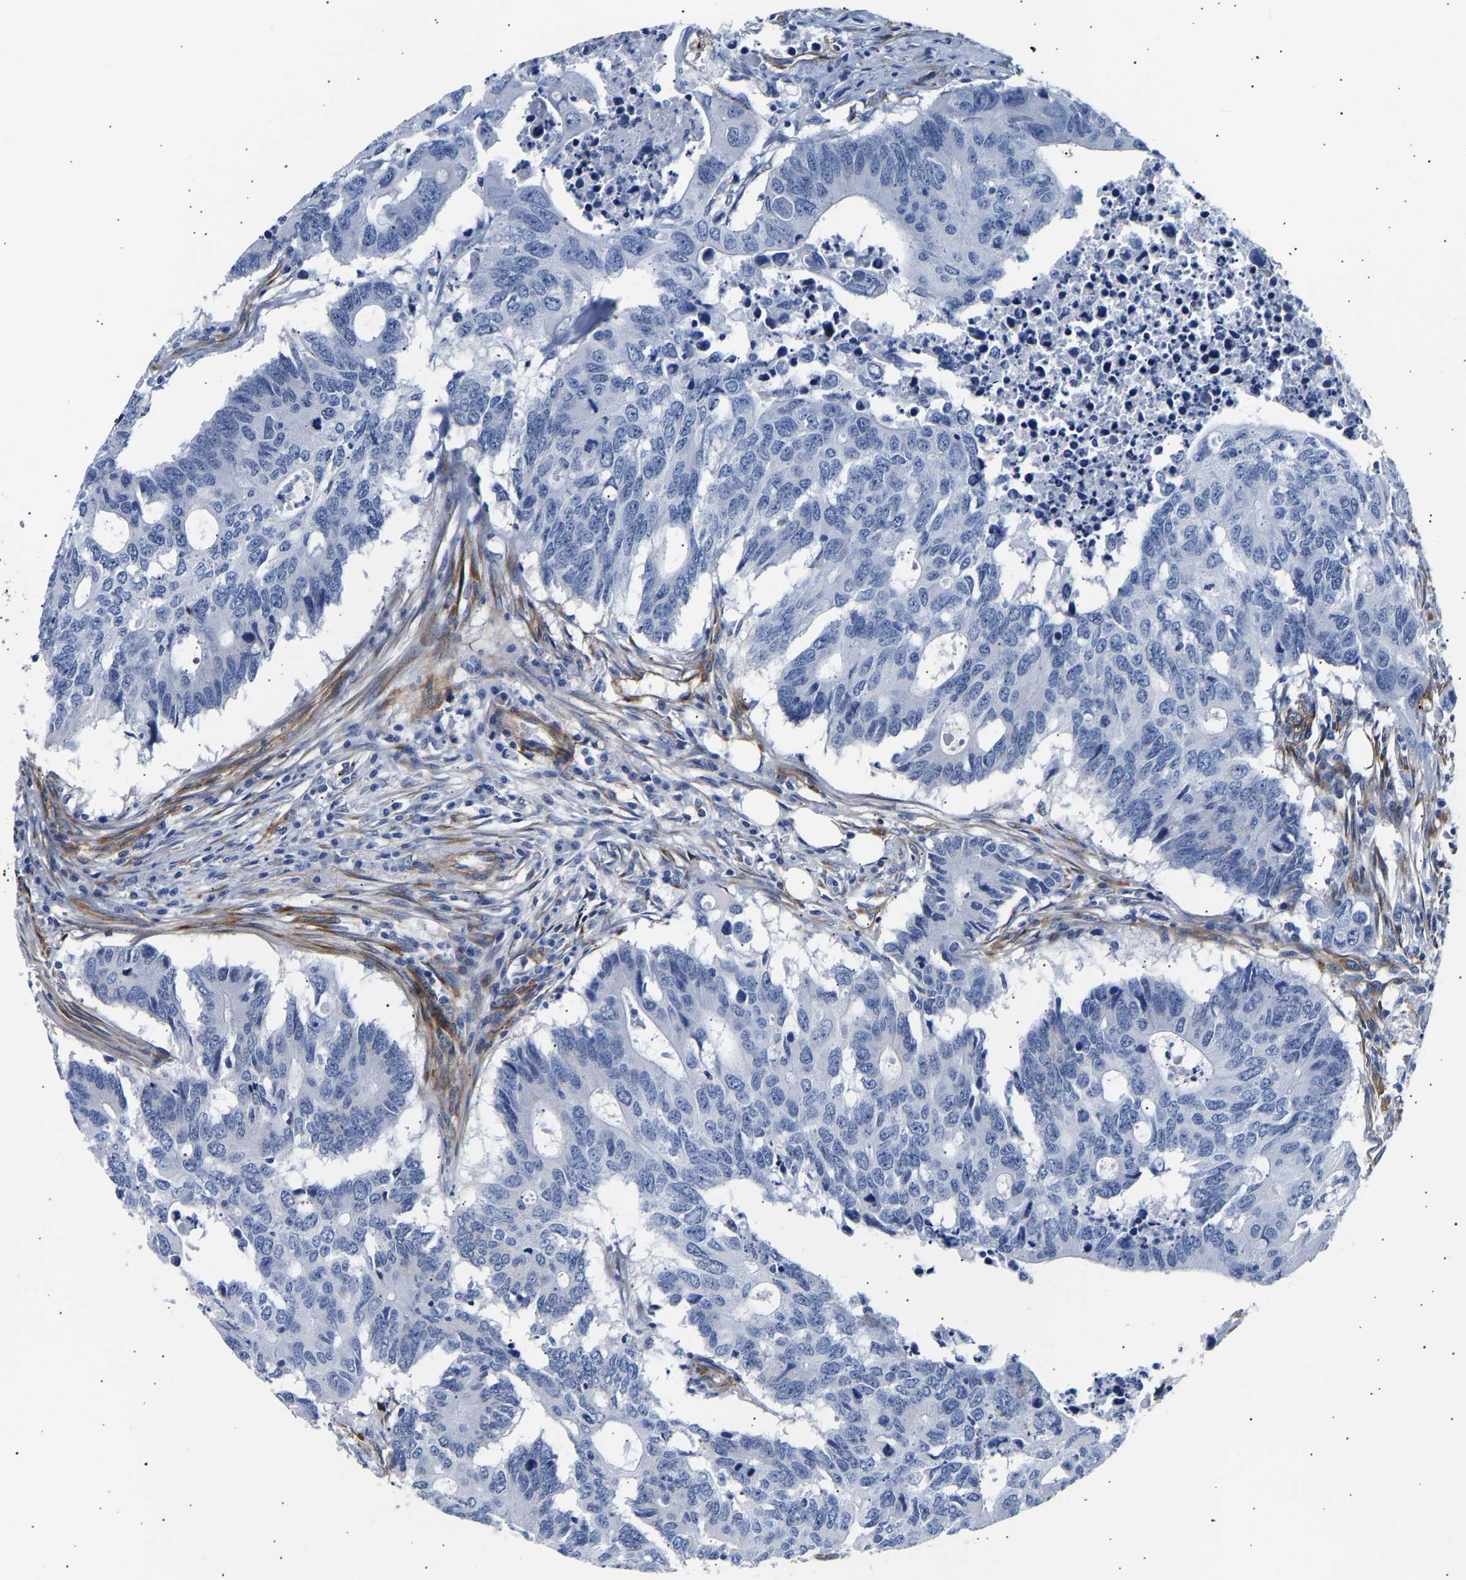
{"staining": {"intensity": "negative", "quantity": "none", "location": "none"}, "tissue": "colorectal cancer", "cell_type": "Tumor cells", "image_type": "cancer", "snomed": [{"axis": "morphology", "description": "Adenocarcinoma, NOS"}, {"axis": "topography", "description": "Colon"}], "caption": "This is a photomicrograph of immunohistochemistry (IHC) staining of colorectal adenocarcinoma, which shows no positivity in tumor cells.", "gene": "IGFBP7", "patient": {"sex": "male", "age": 71}}